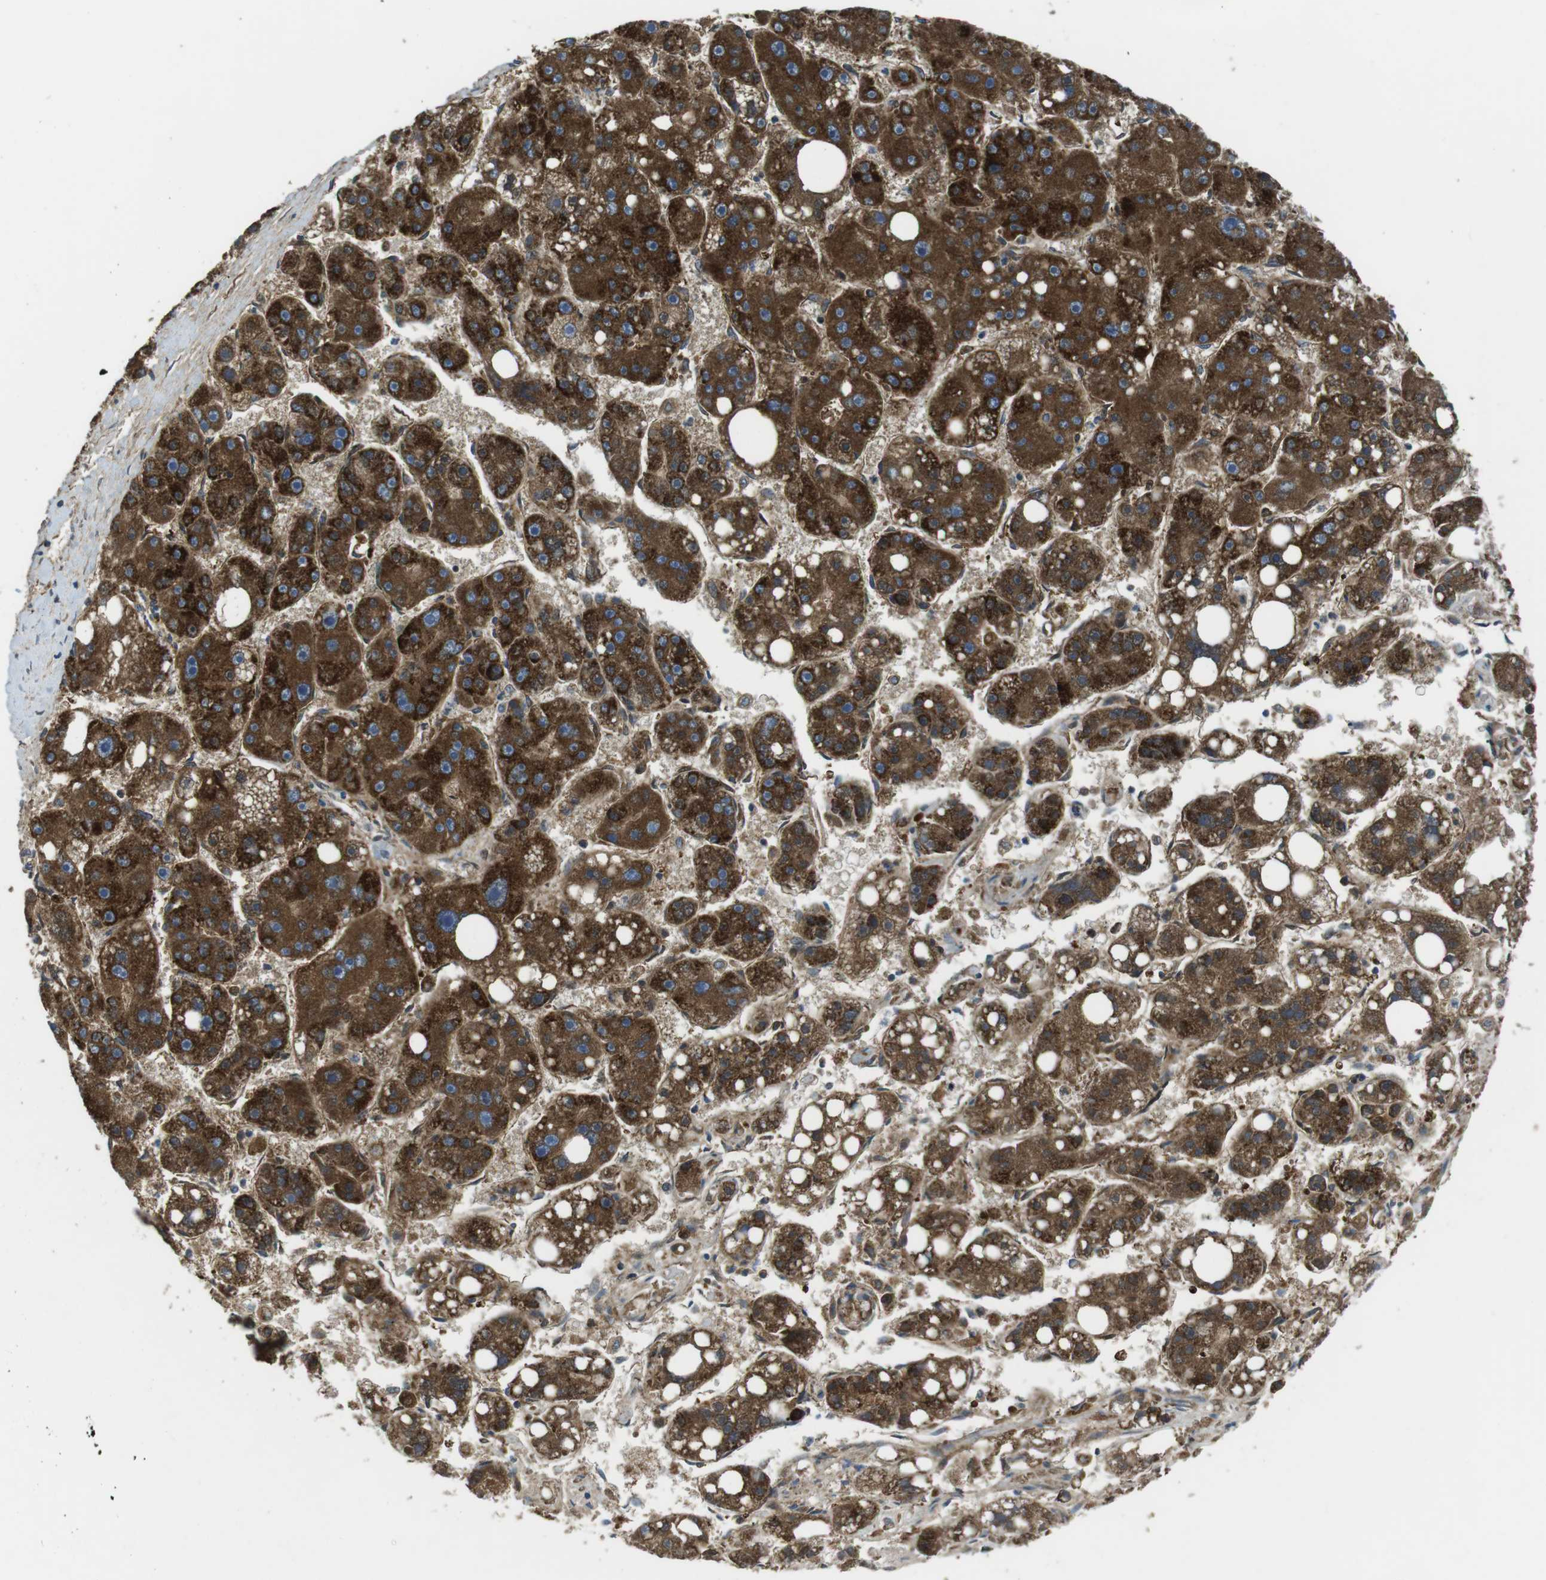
{"staining": {"intensity": "strong", "quantity": ">75%", "location": "cytoplasmic/membranous"}, "tissue": "liver cancer", "cell_type": "Tumor cells", "image_type": "cancer", "snomed": [{"axis": "morphology", "description": "Carcinoma, Hepatocellular, NOS"}, {"axis": "topography", "description": "Liver"}], "caption": "Protein expression analysis of liver cancer (hepatocellular carcinoma) exhibits strong cytoplasmic/membranous expression in about >75% of tumor cells.", "gene": "BACE1", "patient": {"sex": "female", "age": 61}}